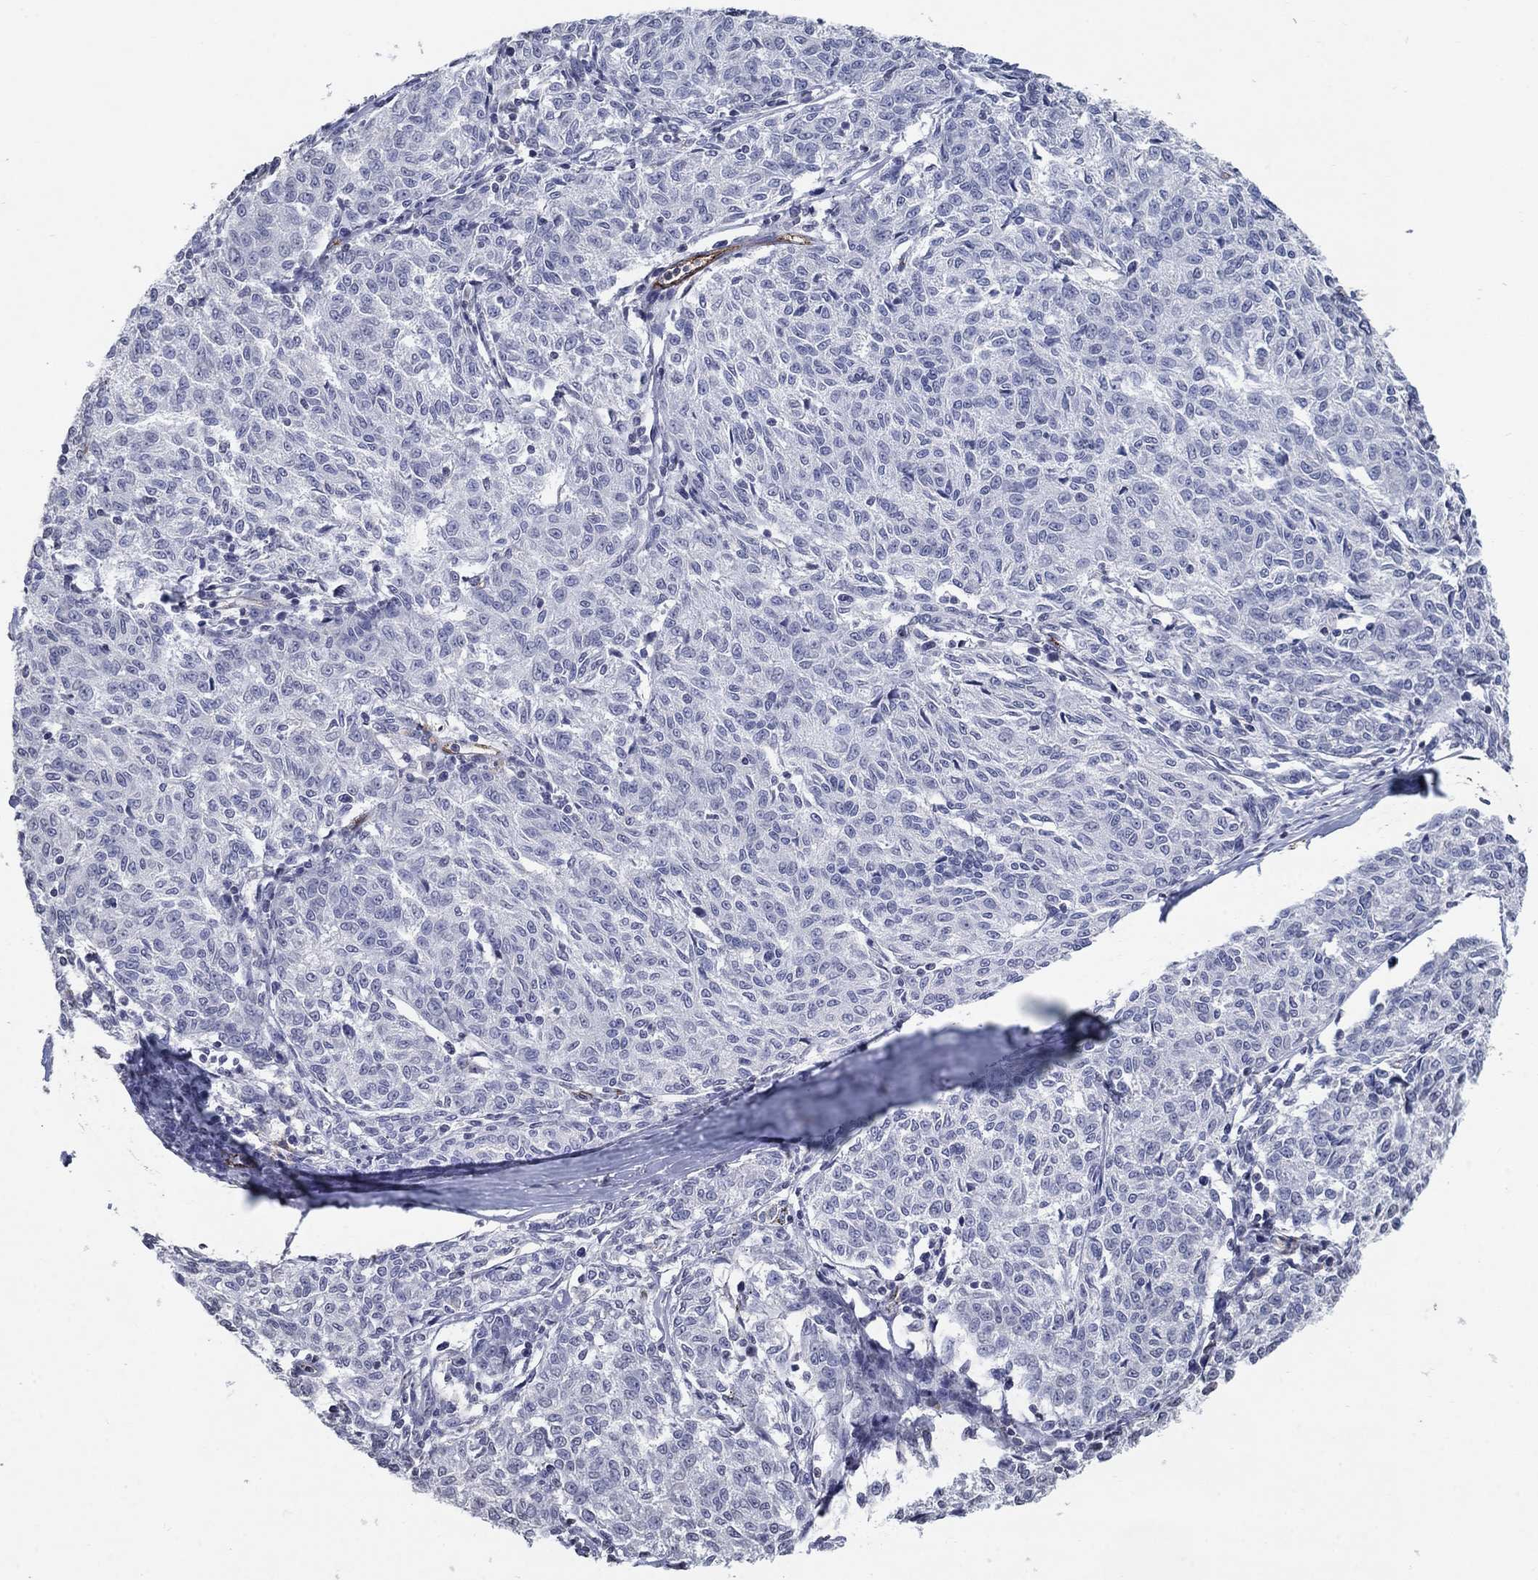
{"staining": {"intensity": "negative", "quantity": "none", "location": "none"}, "tissue": "melanoma", "cell_type": "Tumor cells", "image_type": "cancer", "snomed": [{"axis": "morphology", "description": "Malignant melanoma, NOS"}, {"axis": "topography", "description": "Skin"}], "caption": "This is an immunohistochemistry photomicrograph of melanoma. There is no positivity in tumor cells.", "gene": "TINAG", "patient": {"sex": "female", "age": 72}}